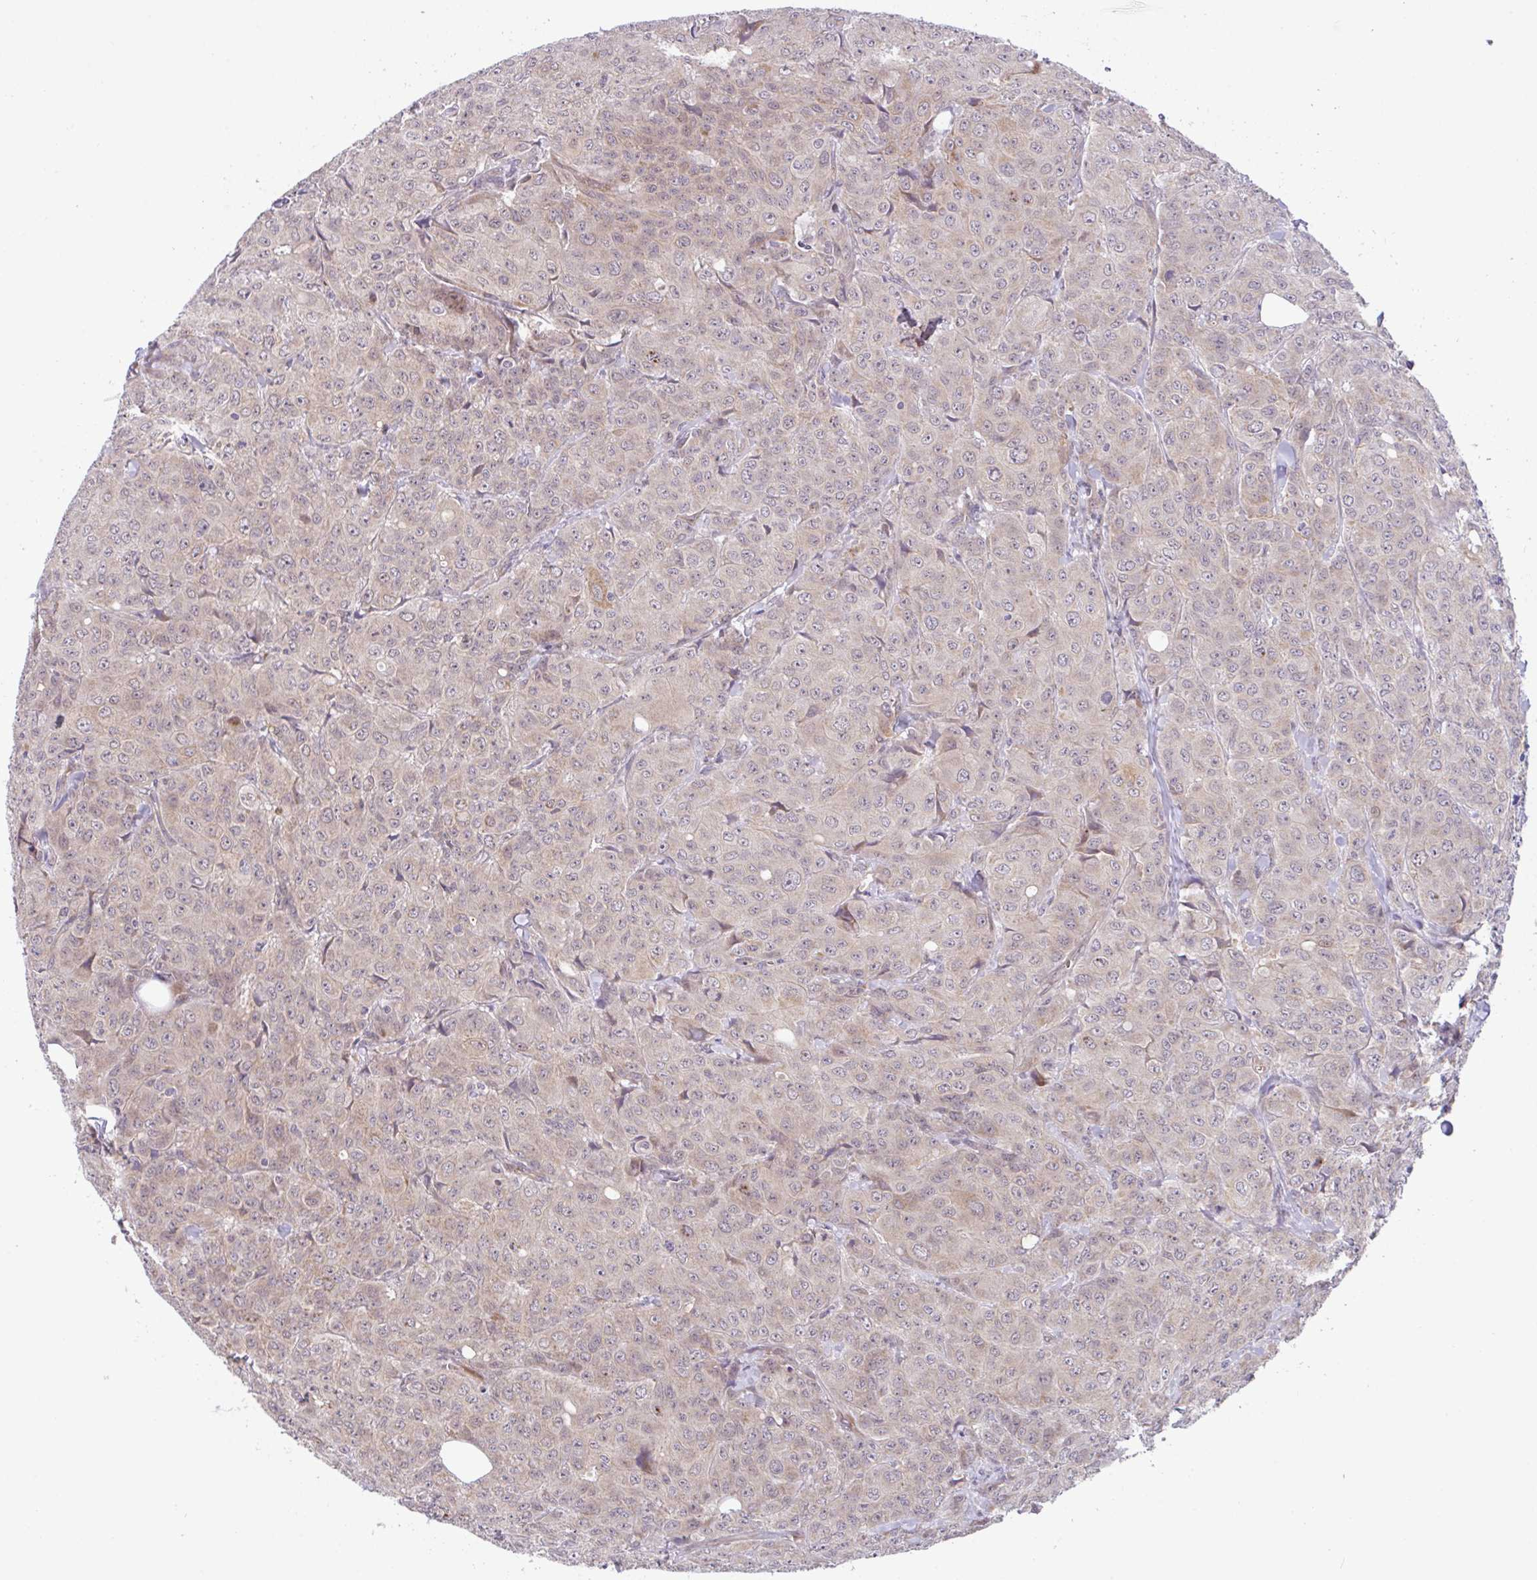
{"staining": {"intensity": "weak", "quantity": "<25%", "location": "cytoplasmic/membranous"}, "tissue": "breast cancer", "cell_type": "Tumor cells", "image_type": "cancer", "snomed": [{"axis": "morphology", "description": "Duct carcinoma"}, {"axis": "topography", "description": "Breast"}], "caption": "DAB (3,3'-diaminobenzidine) immunohistochemical staining of human breast cancer (infiltrating ductal carcinoma) shows no significant positivity in tumor cells. (DAB (3,3'-diaminobenzidine) immunohistochemistry (IHC), high magnification).", "gene": "DLEU7", "patient": {"sex": "female", "age": 43}}